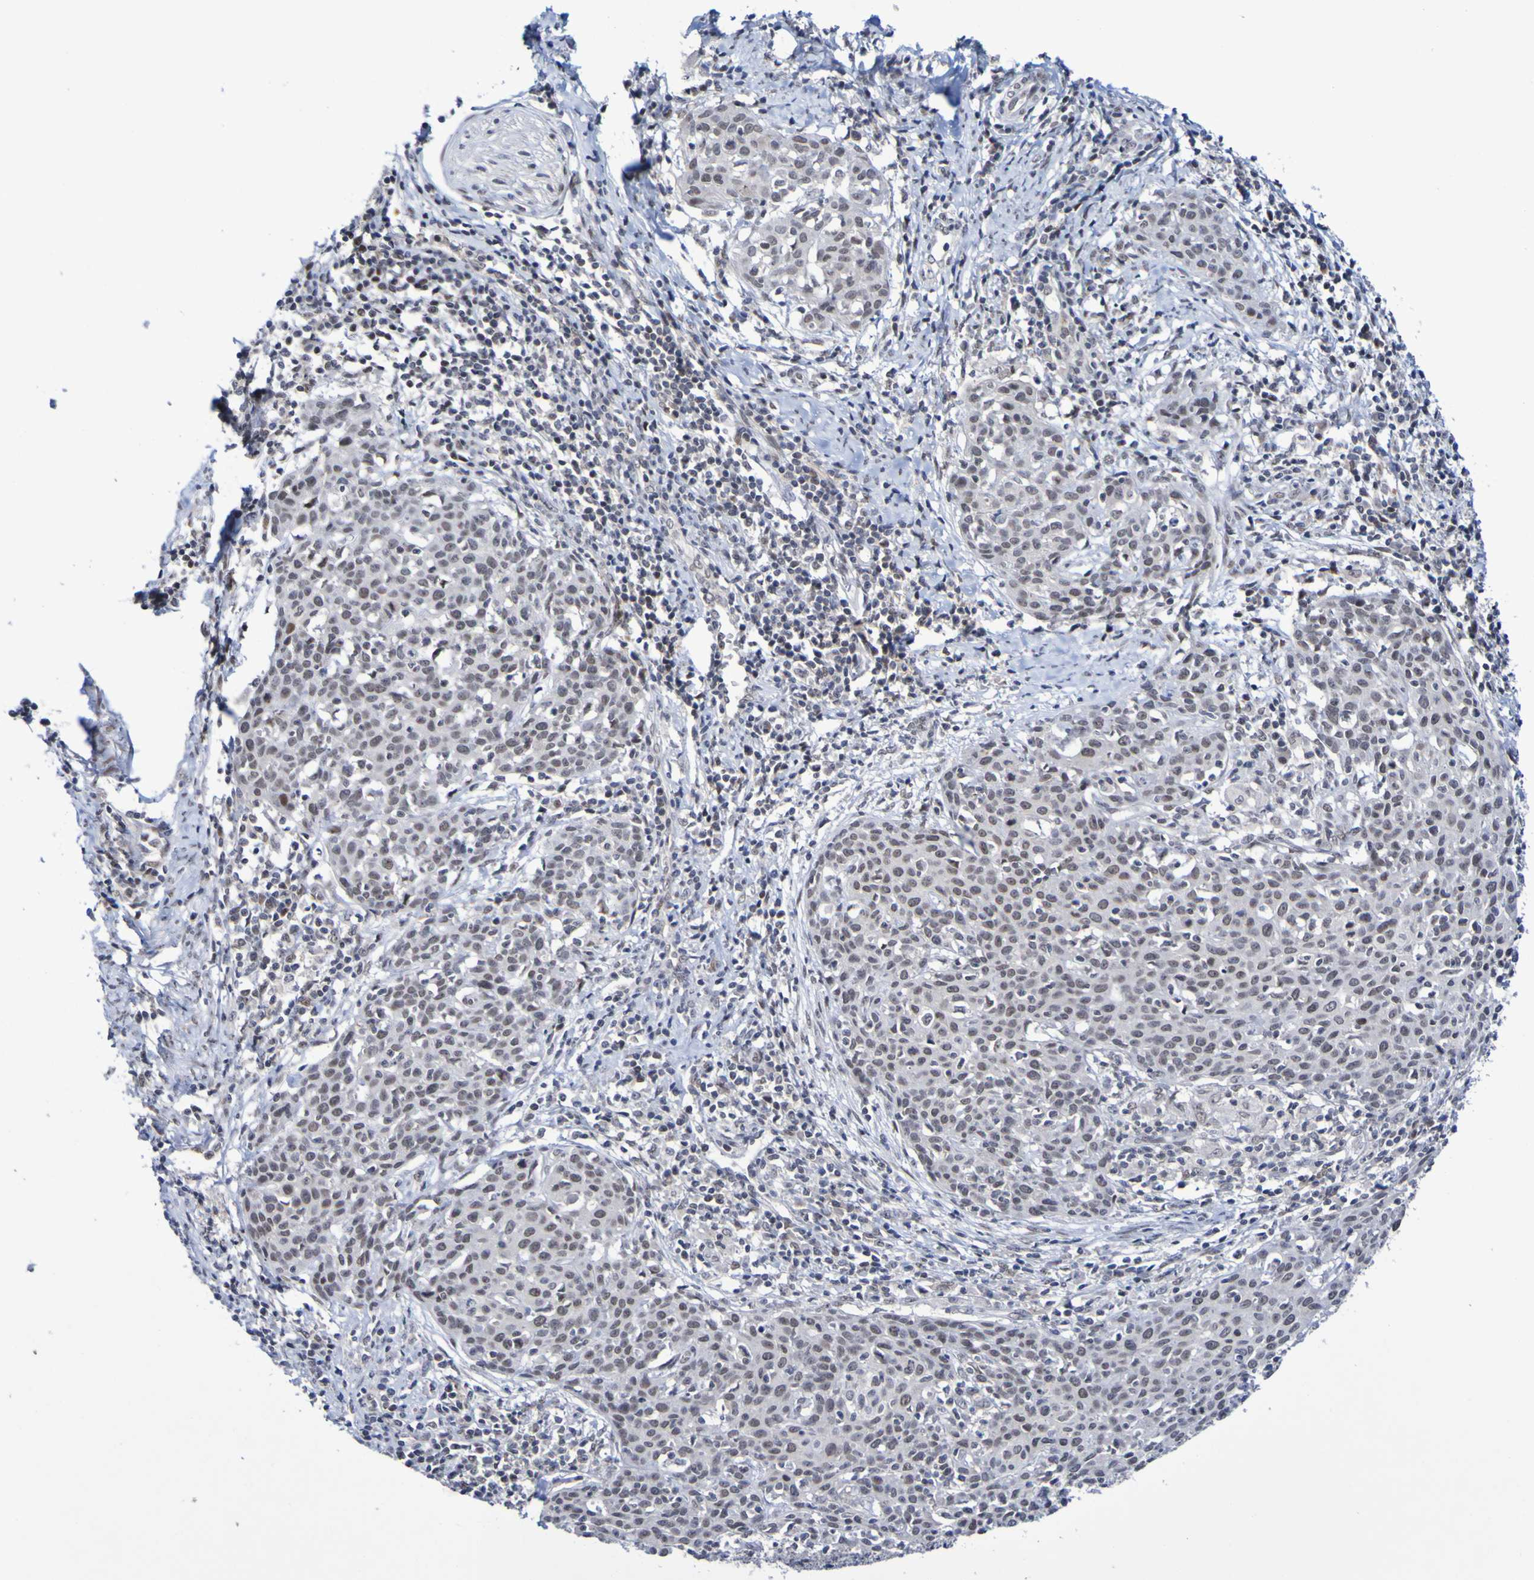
{"staining": {"intensity": "moderate", "quantity": "25%-75%", "location": "nuclear"}, "tissue": "cervical cancer", "cell_type": "Tumor cells", "image_type": "cancer", "snomed": [{"axis": "morphology", "description": "Squamous cell carcinoma, NOS"}, {"axis": "topography", "description": "Cervix"}], "caption": "The immunohistochemical stain shows moderate nuclear expression in tumor cells of cervical cancer (squamous cell carcinoma) tissue.", "gene": "PCGF1", "patient": {"sex": "female", "age": 38}}